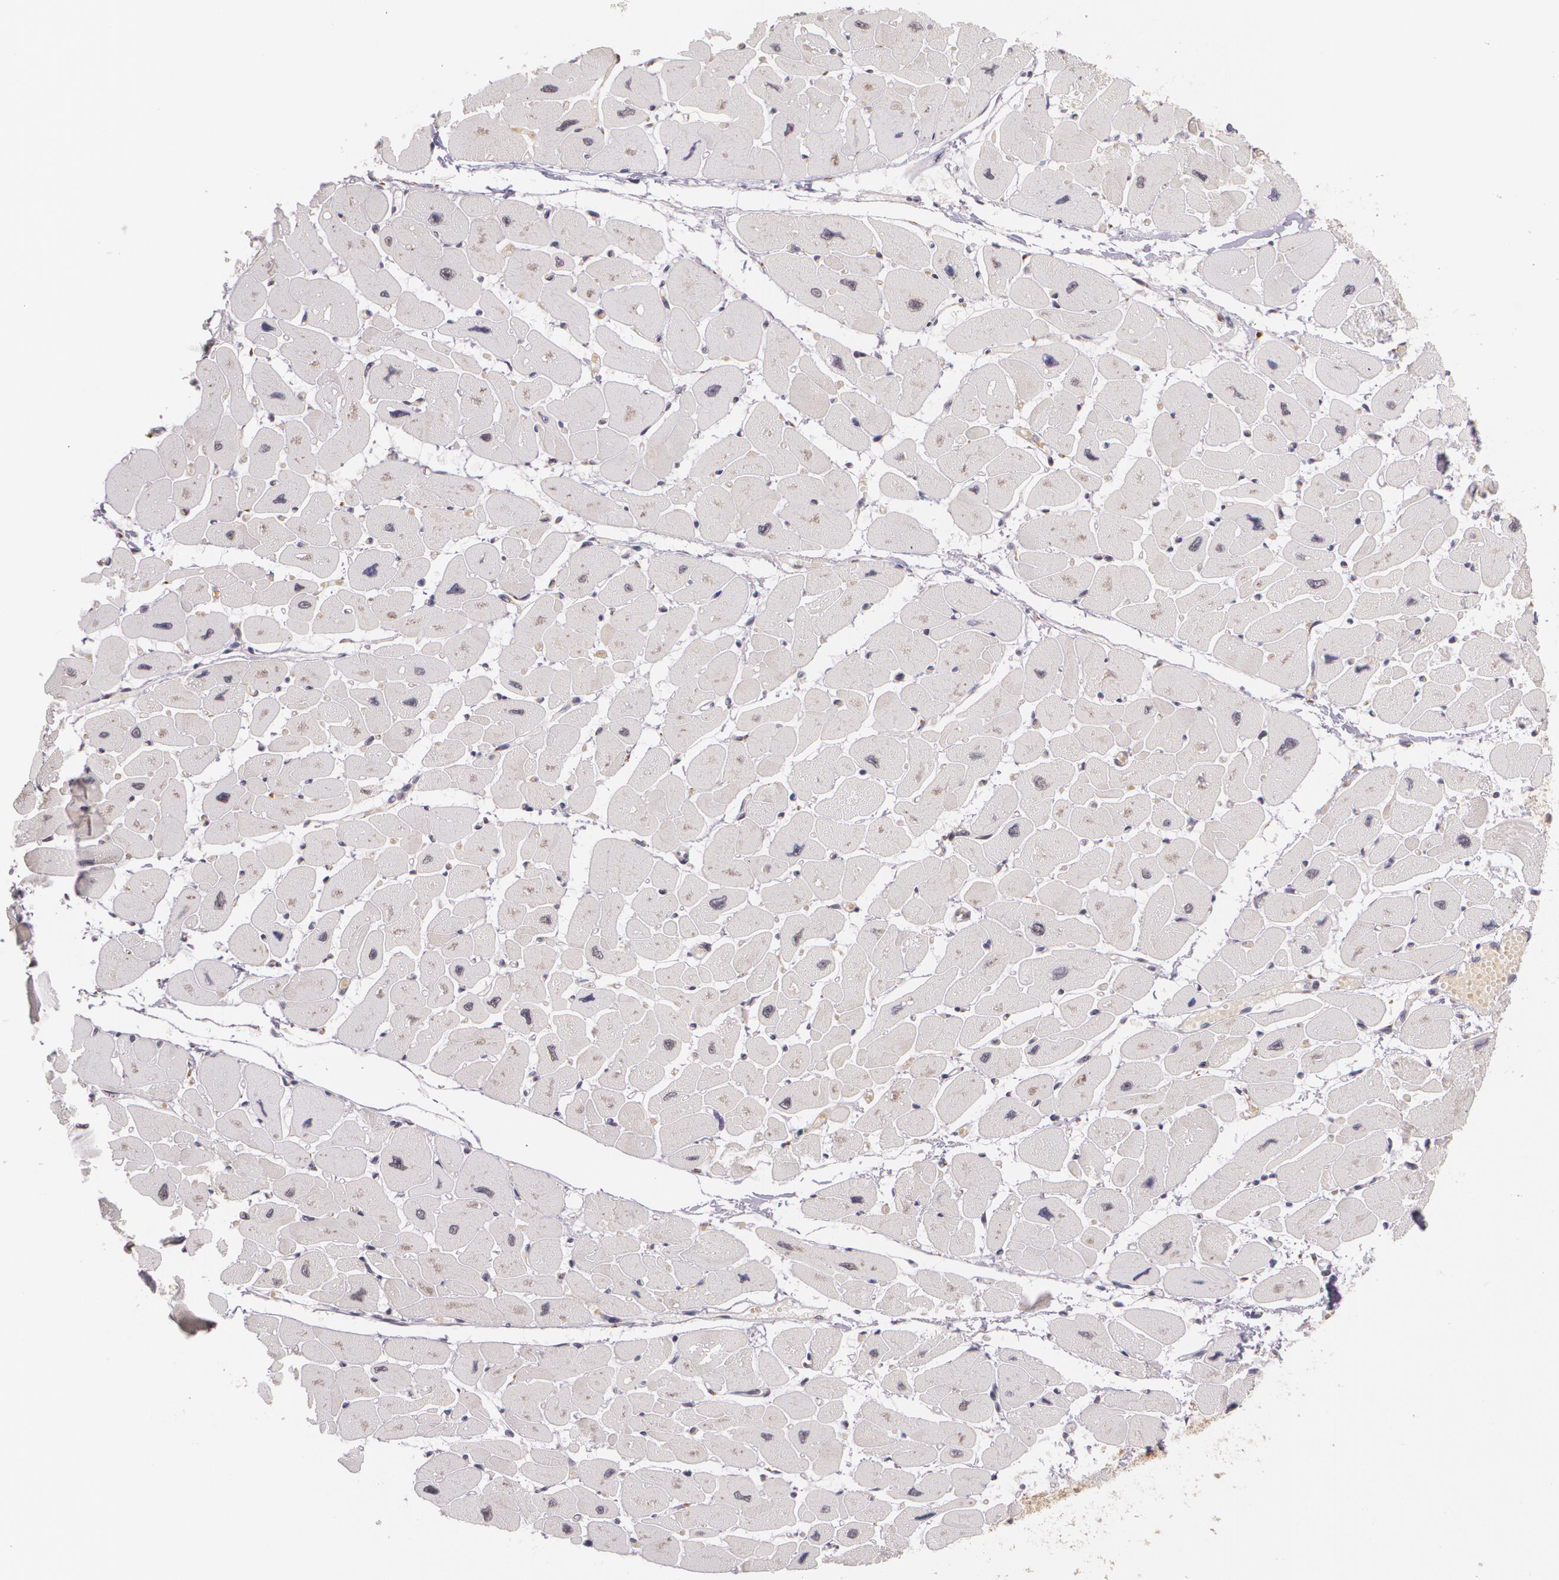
{"staining": {"intensity": "weak", "quantity": "25%-75%", "location": "nuclear"}, "tissue": "heart muscle", "cell_type": "Cardiomyocytes", "image_type": "normal", "snomed": [{"axis": "morphology", "description": "Normal tissue, NOS"}, {"axis": "topography", "description": "Heart"}], "caption": "Immunohistochemical staining of unremarkable heart muscle demonstrates weak nuclear protein expression in approximately 25%-75% of cardiomyocytes. (Stains: DAB (3,3'-diaminobenzidine) in brown, nuclei in blue, Microscopy: brightfield microscopy at high magnification).", "gene": "ALX1", "patient": {"sex": "female", "age": 54}}